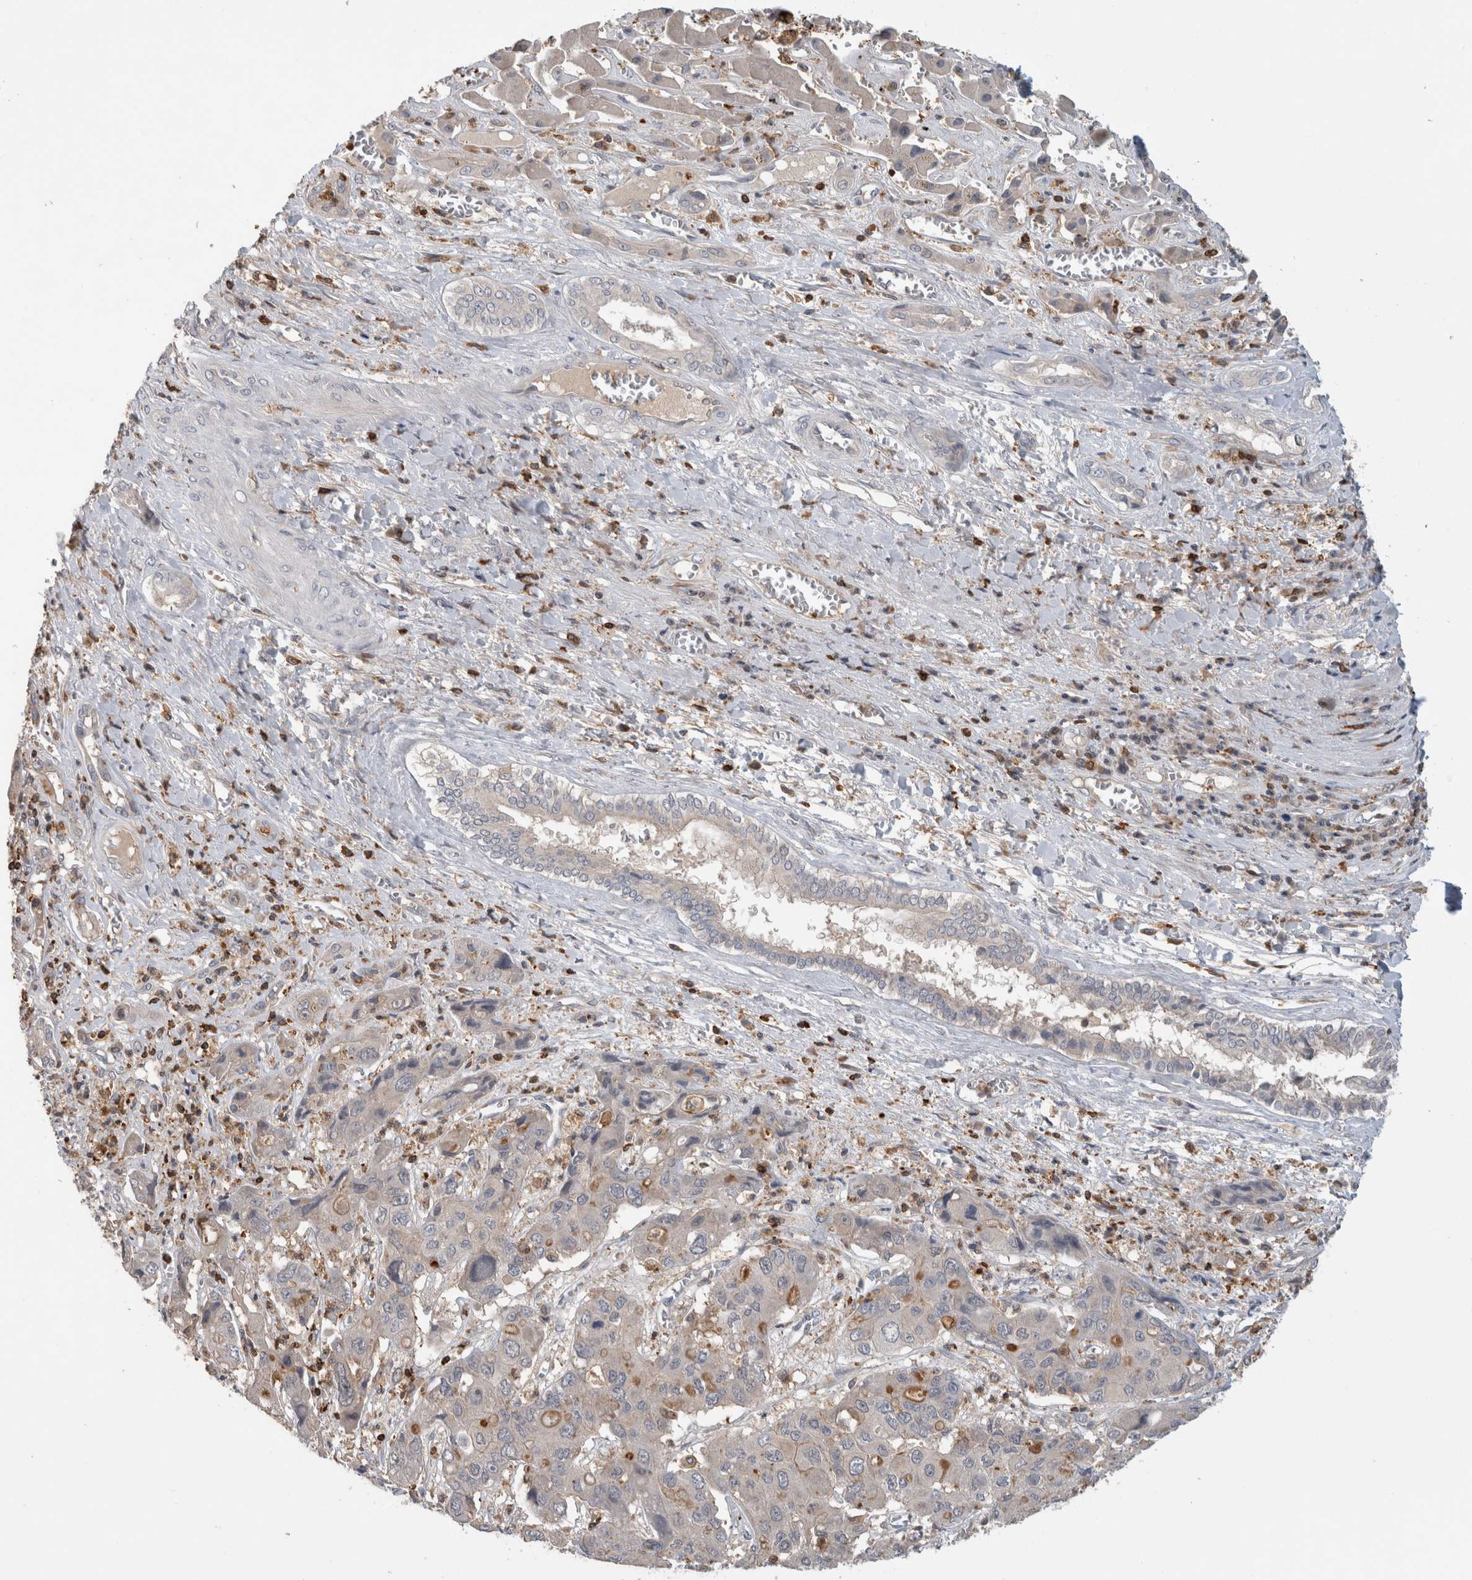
{"staining": {"intensity": "negative", "quantity": "none", "location": "none"}, "tissue": "liver cancer", "cell_type": "Tumor cells", "image_type": "cancer", "snomed": [{"axis": "morphology", "description": "Cholangiocarcinoma"}, {"axis": "topography", "description": "Liver"}], "caption": "Immunohistochemical staining of liver cancer (cholangiocarcinoma) demonstrates no significant positivity in tumor cells.", "gene": "GFRA2", "patient": {"sex": "male", "age": 67}}